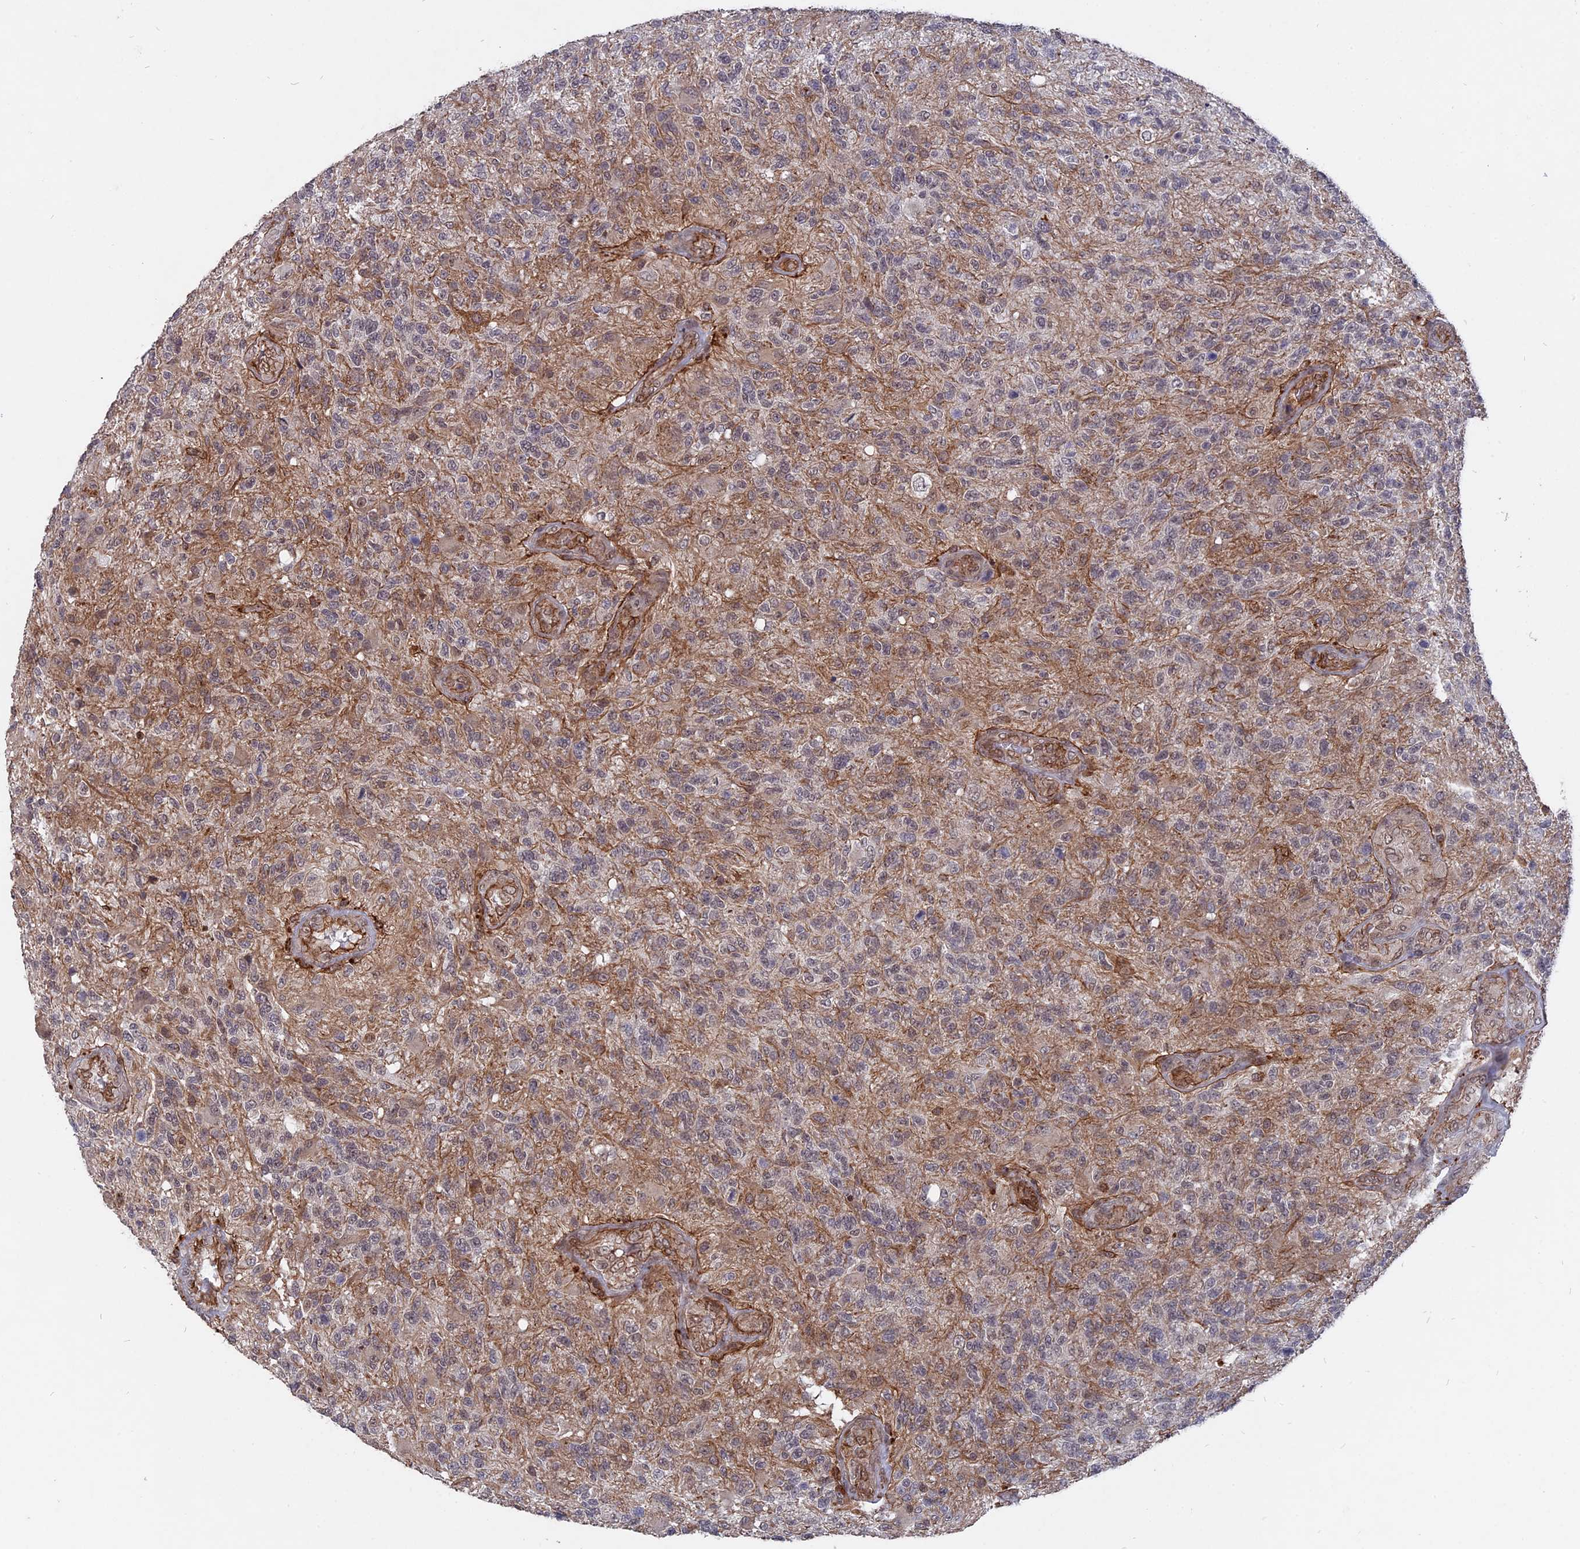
{"staining": {"intensity": "weak", "quantity": "<25%", "location": "cytoplasmic/membranous"}, "tissue": "glioma", "cell_type": "Tumor cells", "image_type": "cancer", "snomed": [{"axis": "morphology", "description": "Glioma, malignant, High grade"}, {"axis": "topography", "description": "Brain"}], "caption": "Glioma stained for a protein using IHC reveals no staining tumor cells.", "gene": "NOSIP", "patient": {"sex": "male", "age": 56}}